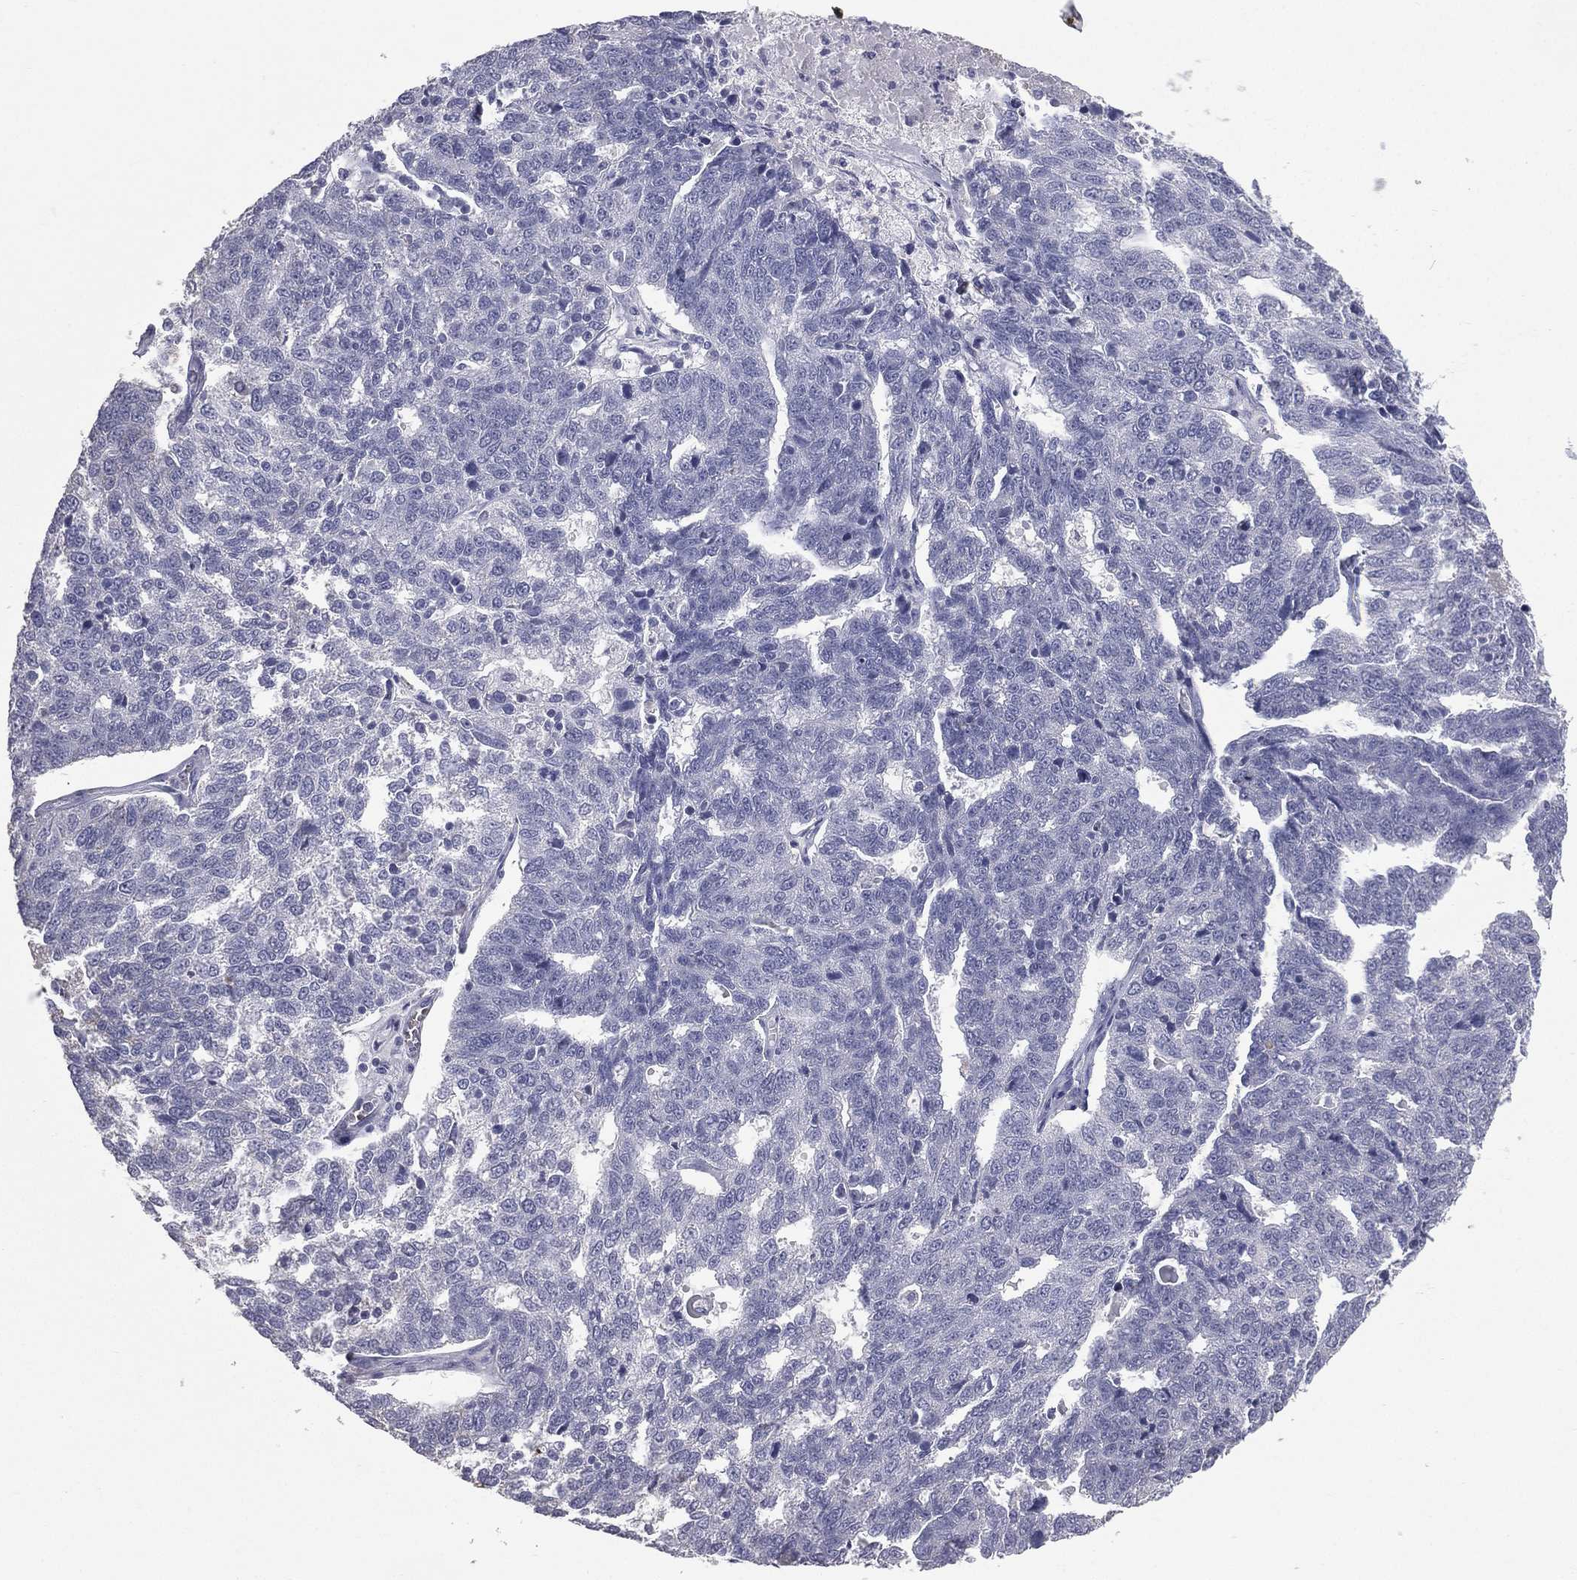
{"staining": {"intensity": "negative", "quantity": "none", "location": "none"}, "tissue": "ovarian cancer", "cell_type": "Tumor cells", "image_type": "cancer", "snomed": [{"axis": "morphology", "description": "Cystadenocarcinoma, serous, NOS"}, {"axis": "topography", "description": "Ovary"}], "caption": "Tumor cells are negative for brown protein staining in ovarian cancer.", "gene": "ESX1", "patient": {"sex": "female", "age": 71}}